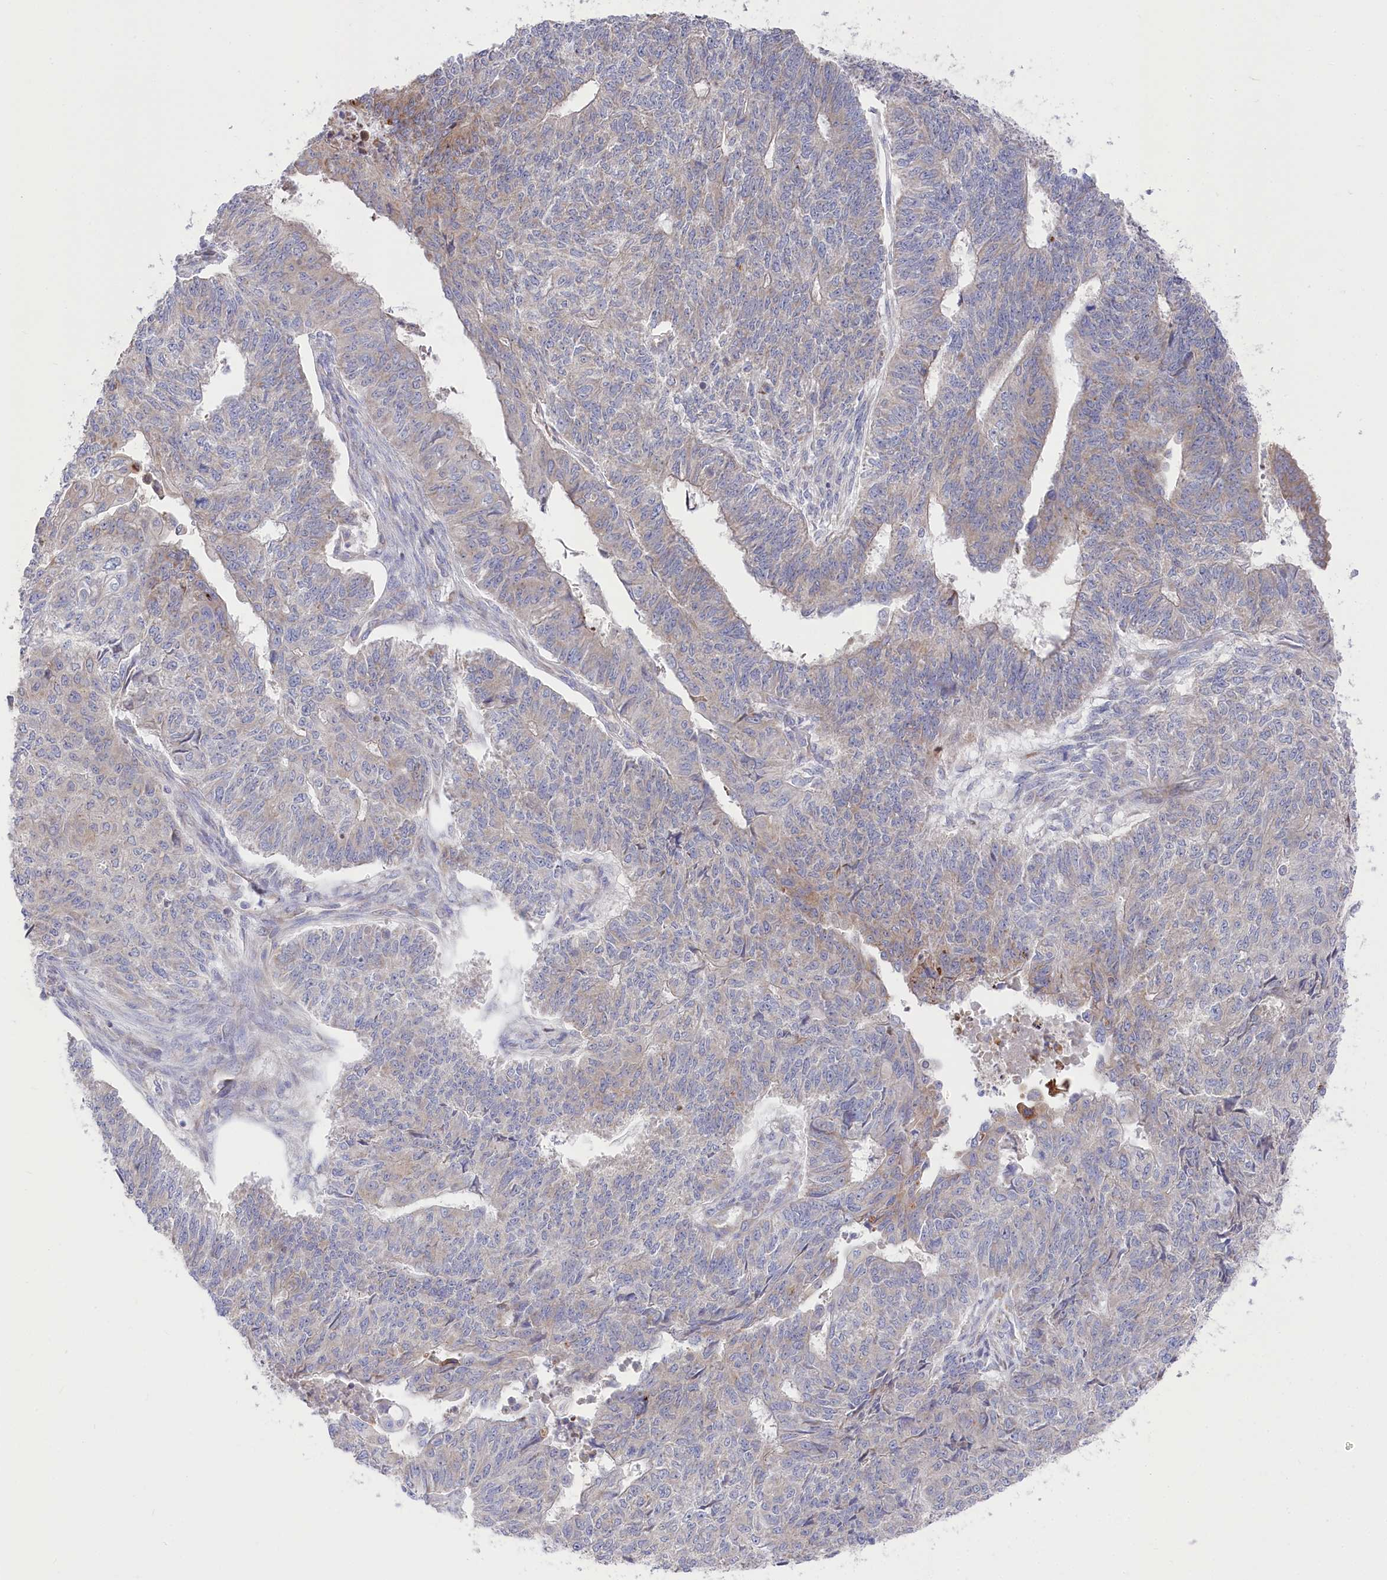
{"staining": {"intensity": "moderate", "quantity": "<25%", "location": "cytoplasmic/membranous"}, "tissue": "endometrial cancer", "cell_type": "Tumor cells", "image_type": "cancer", "snomed": [{"axis": "morphology", "description": "Adenocarcinoma, NOS"}, {"axis": "topography", "description": "Endometrium"}], "caption": "Immunohistochemistry of human endometrial adenocarcinoma reveals low levels of moderate cytoplasmic/membranous positivity in approximately <25% of tumor cells.", "gene": "POGLUT1", "patient": {"sex": "female", "age": 32}}